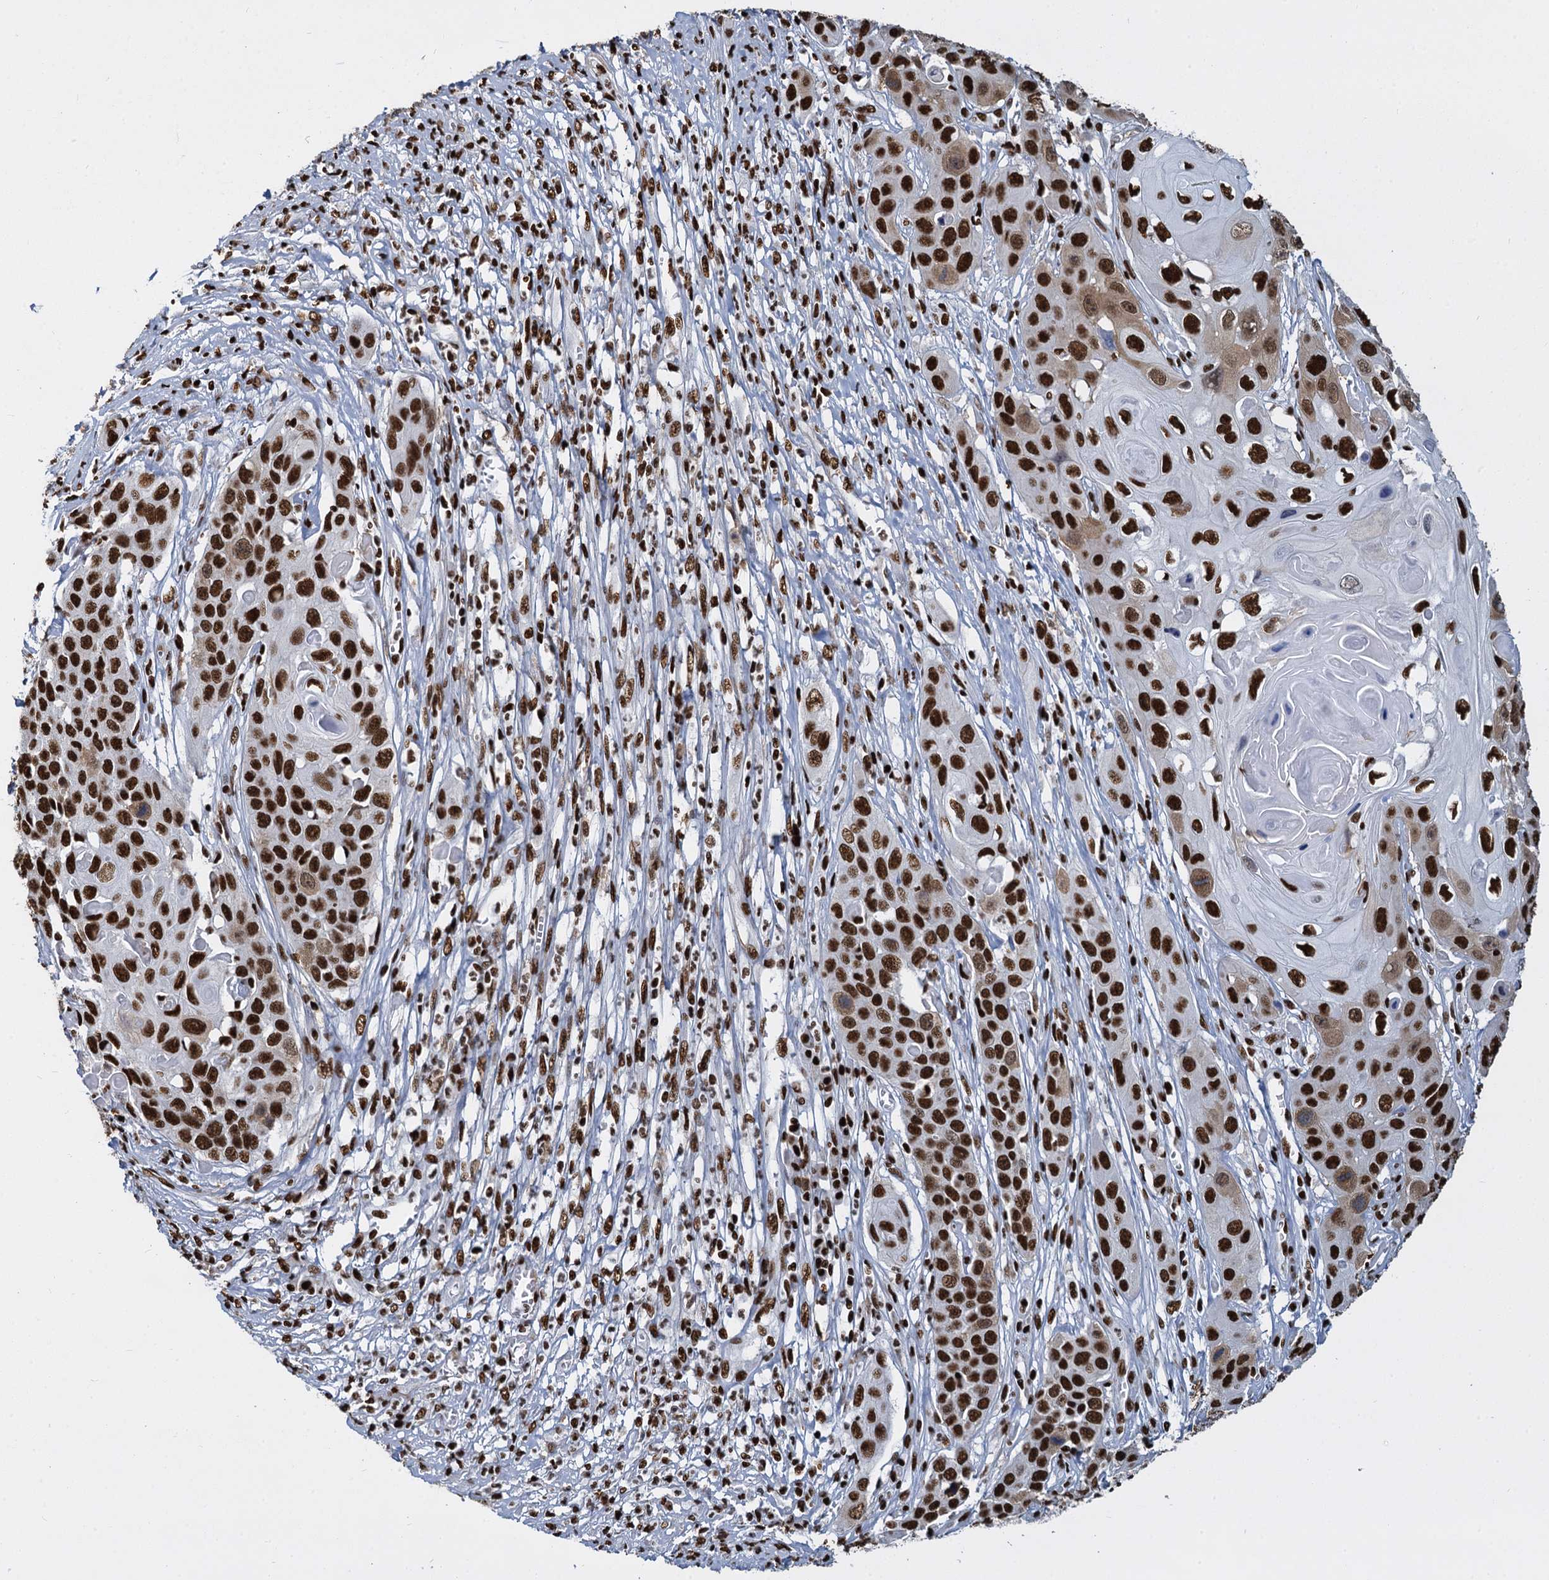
{"staining": {"intensity": "strong", "quantity": ">75%", "location": "nuclear"}, "tissue": "skin cancer", "cell_type": "Tumor cells", "image_type": "cancer", "snomed": [{"axis": "morphology", "description": "Squamous cell carcinoma, NOS"}, {"axis": "topography", "description": "Skin"}], "caption": "Skin cancer was stained to show a protein in brown. There is high levels of strong nuclear positivity in about >75% of tumor cells.", "gene": "DCPS", "patient": {"sex": "male", "age": 55}}